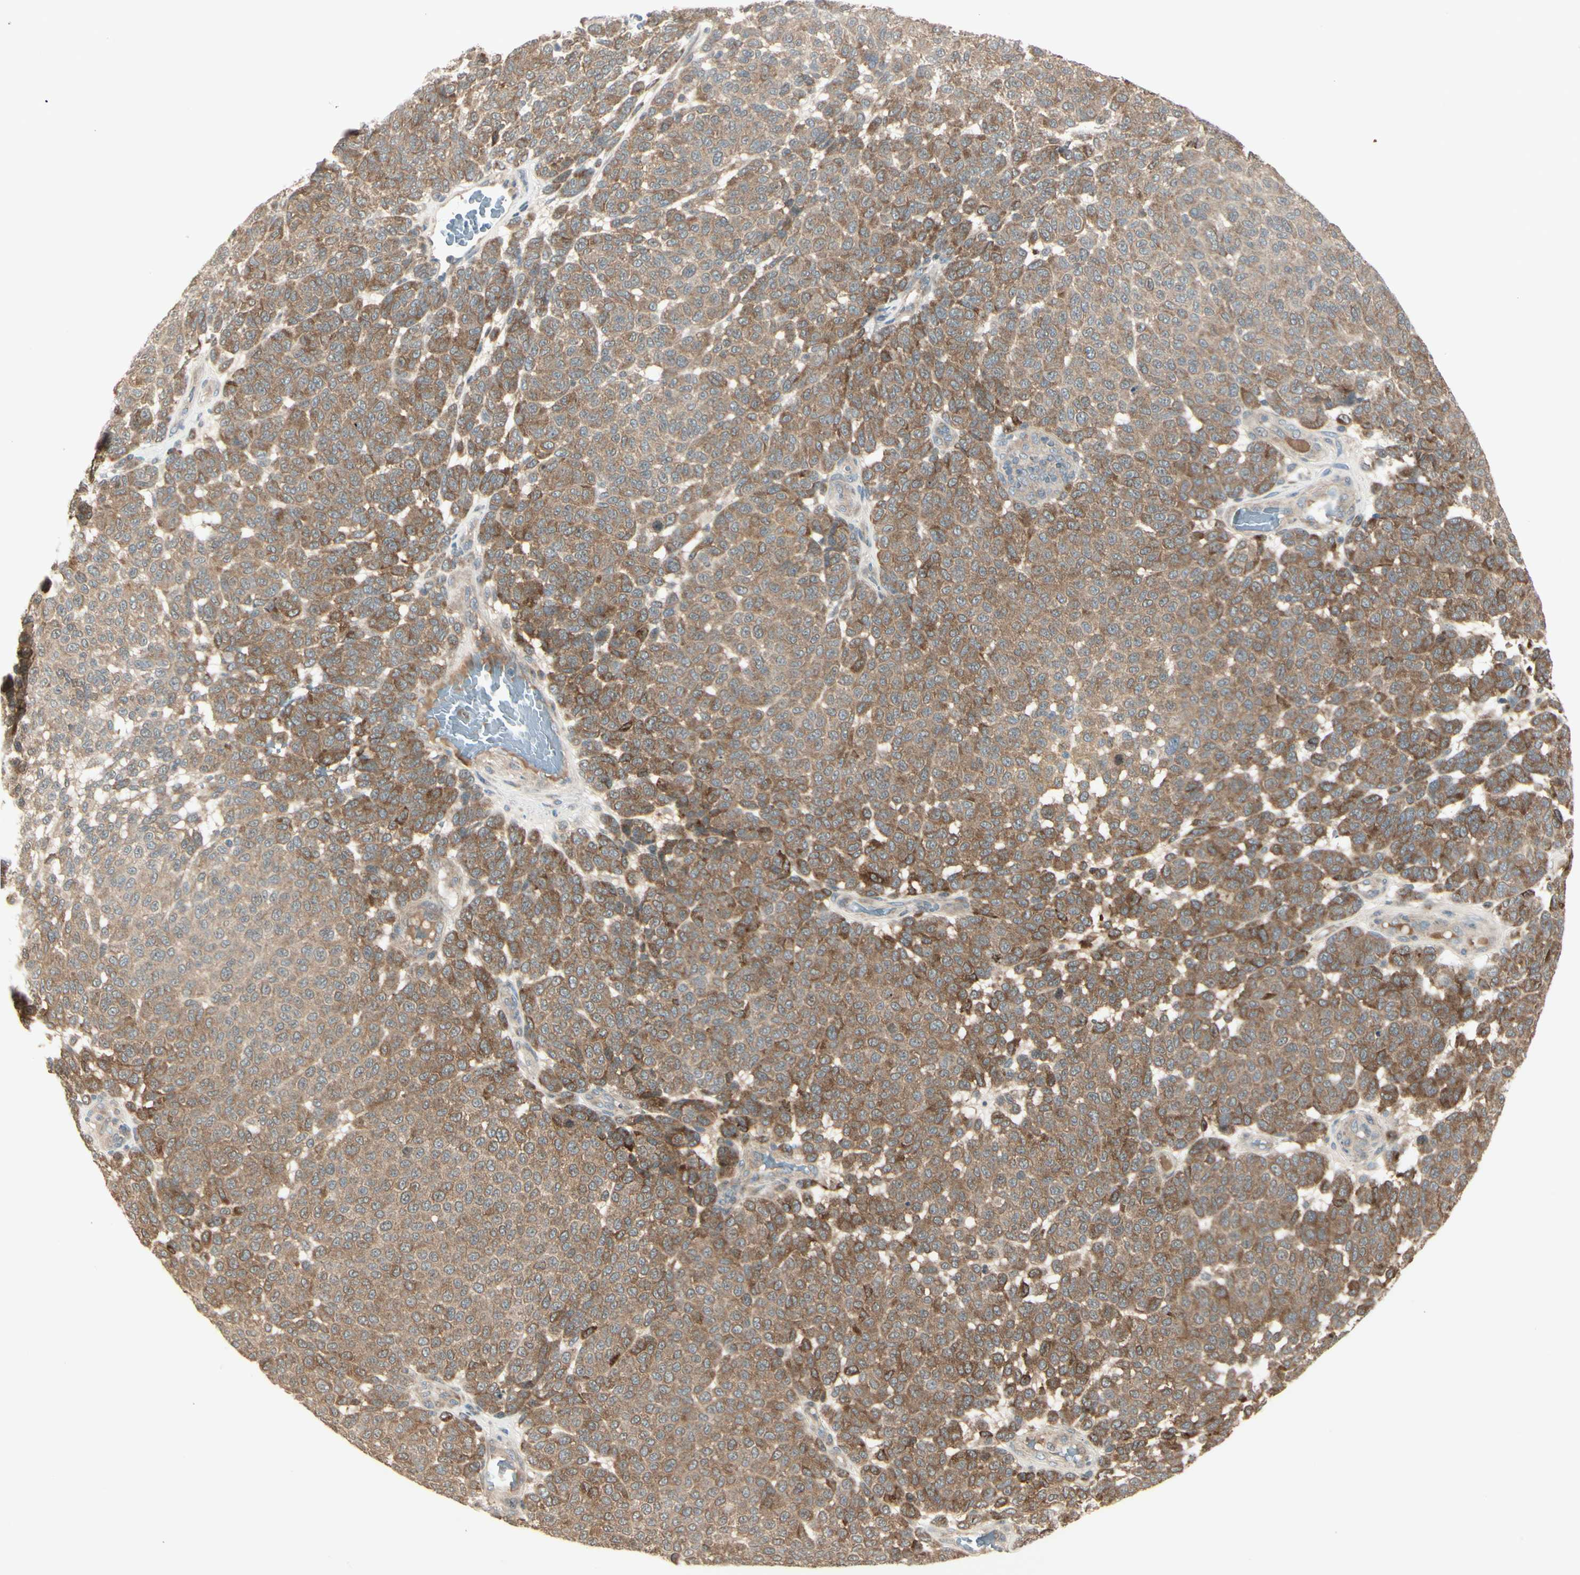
{"staining": {"intensity": "moderate", "quantity": ">75%", "location": "cytoplasmic/membranous"}, "tissue": "melanoma", "cell_type": "Tumor cells", "image_type": "cancer", "snomed": [{"axis": "morphology", "description": "Malignant melanoma, NOS"}, {"axis": "topography", "description": "Skin"}], "caption": "A micrograph of melanoma stained for a protein reveals moderate cytoplasmic/membranous brown staining in tumor cells.", "gene": "FHDC1", "patient": {"sex": "male", "age": 59}}